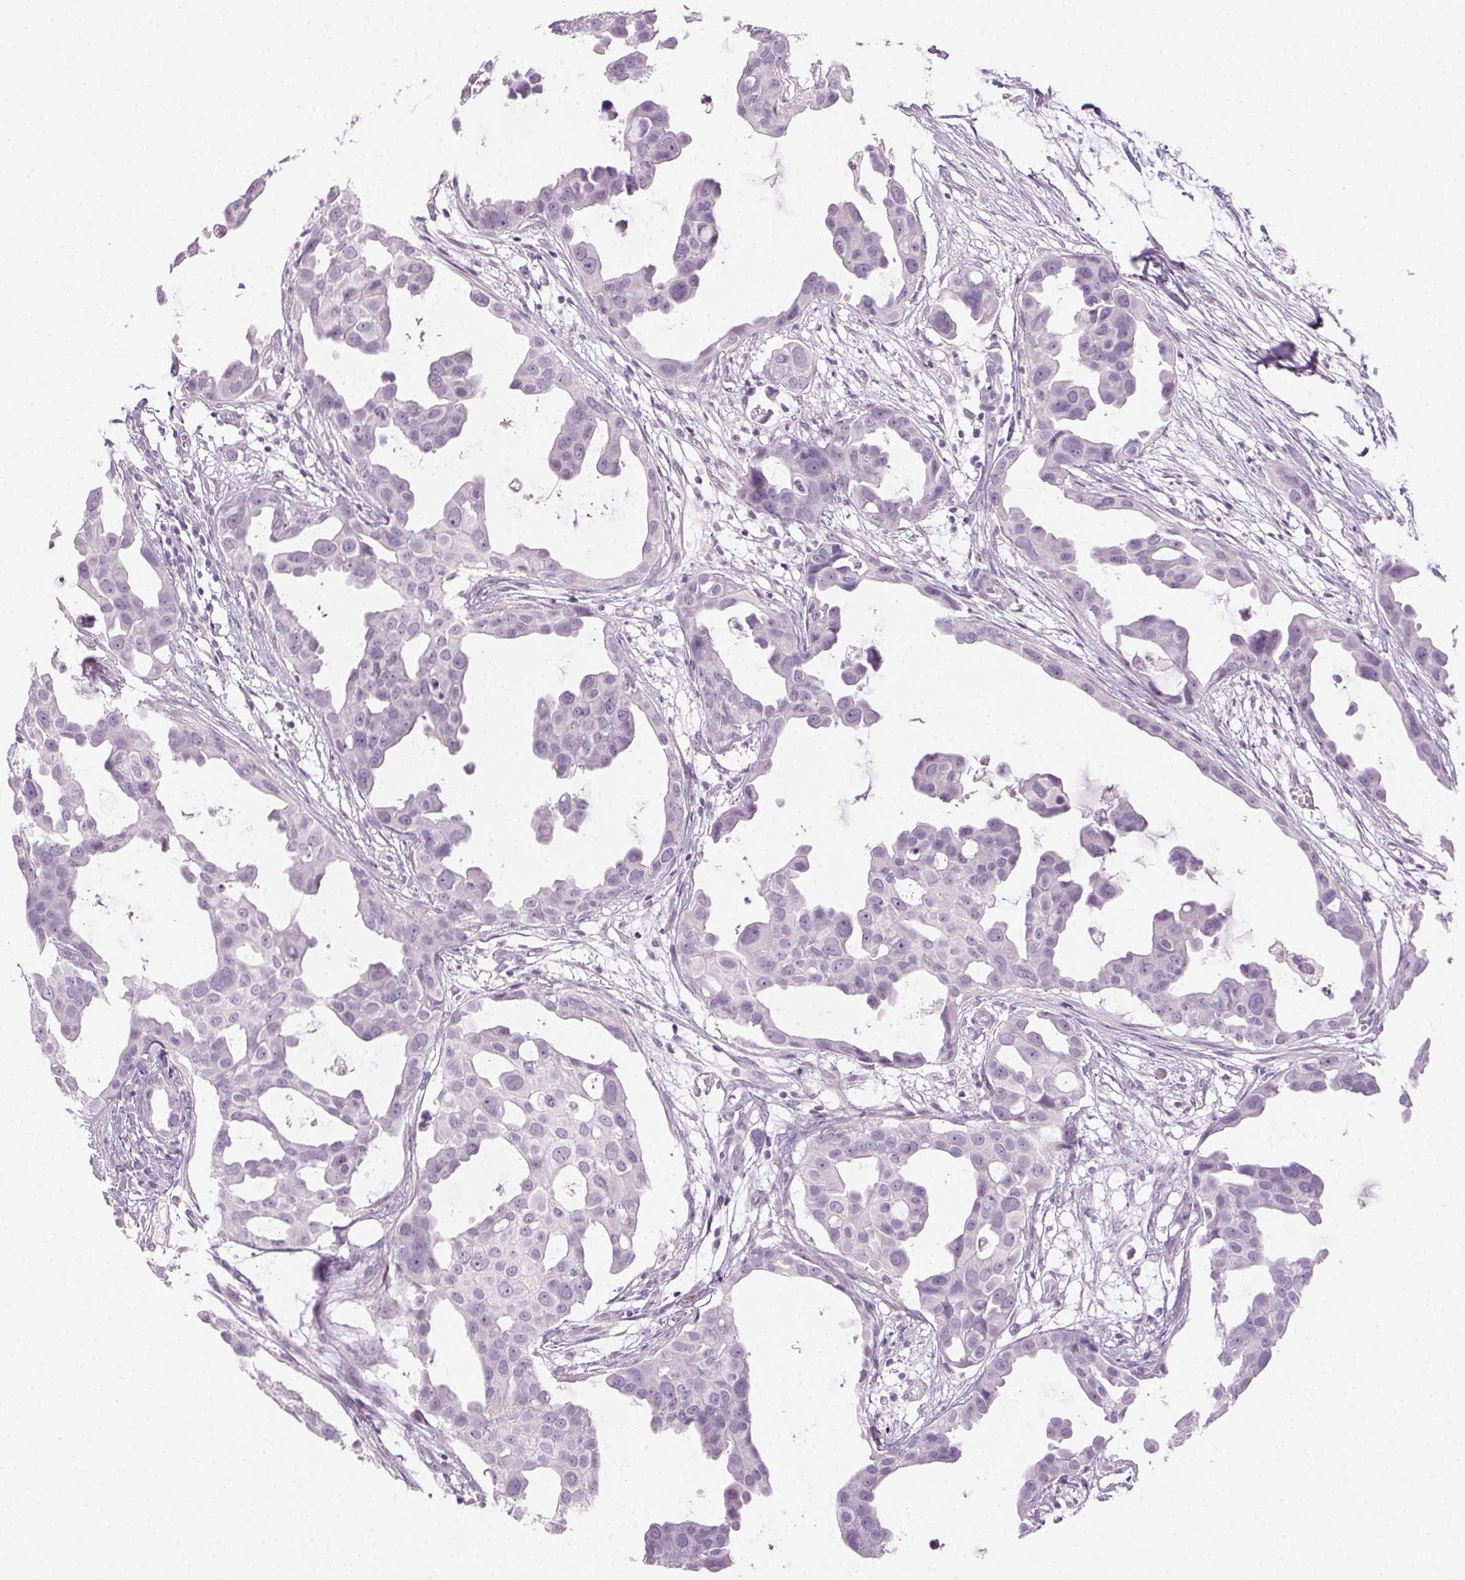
{"staining": {"intensity": "negative", "quantity": "none", "location": "none"}, "tissue": "breast cancer", "cell_type": "Tumor cells", "image_type": "cancer", "snomed": [{"axis": "morphology", "description": "Duct carcinoma"}, {"axis": "topography", "description": "Breast"}], "caption": "Immunohistochemical staining of invasive ductal carcinoma (breast) shows no significant expression in tumor cells.", "gene": "MPO", "patient": {"sex": "female", "age": 38}}